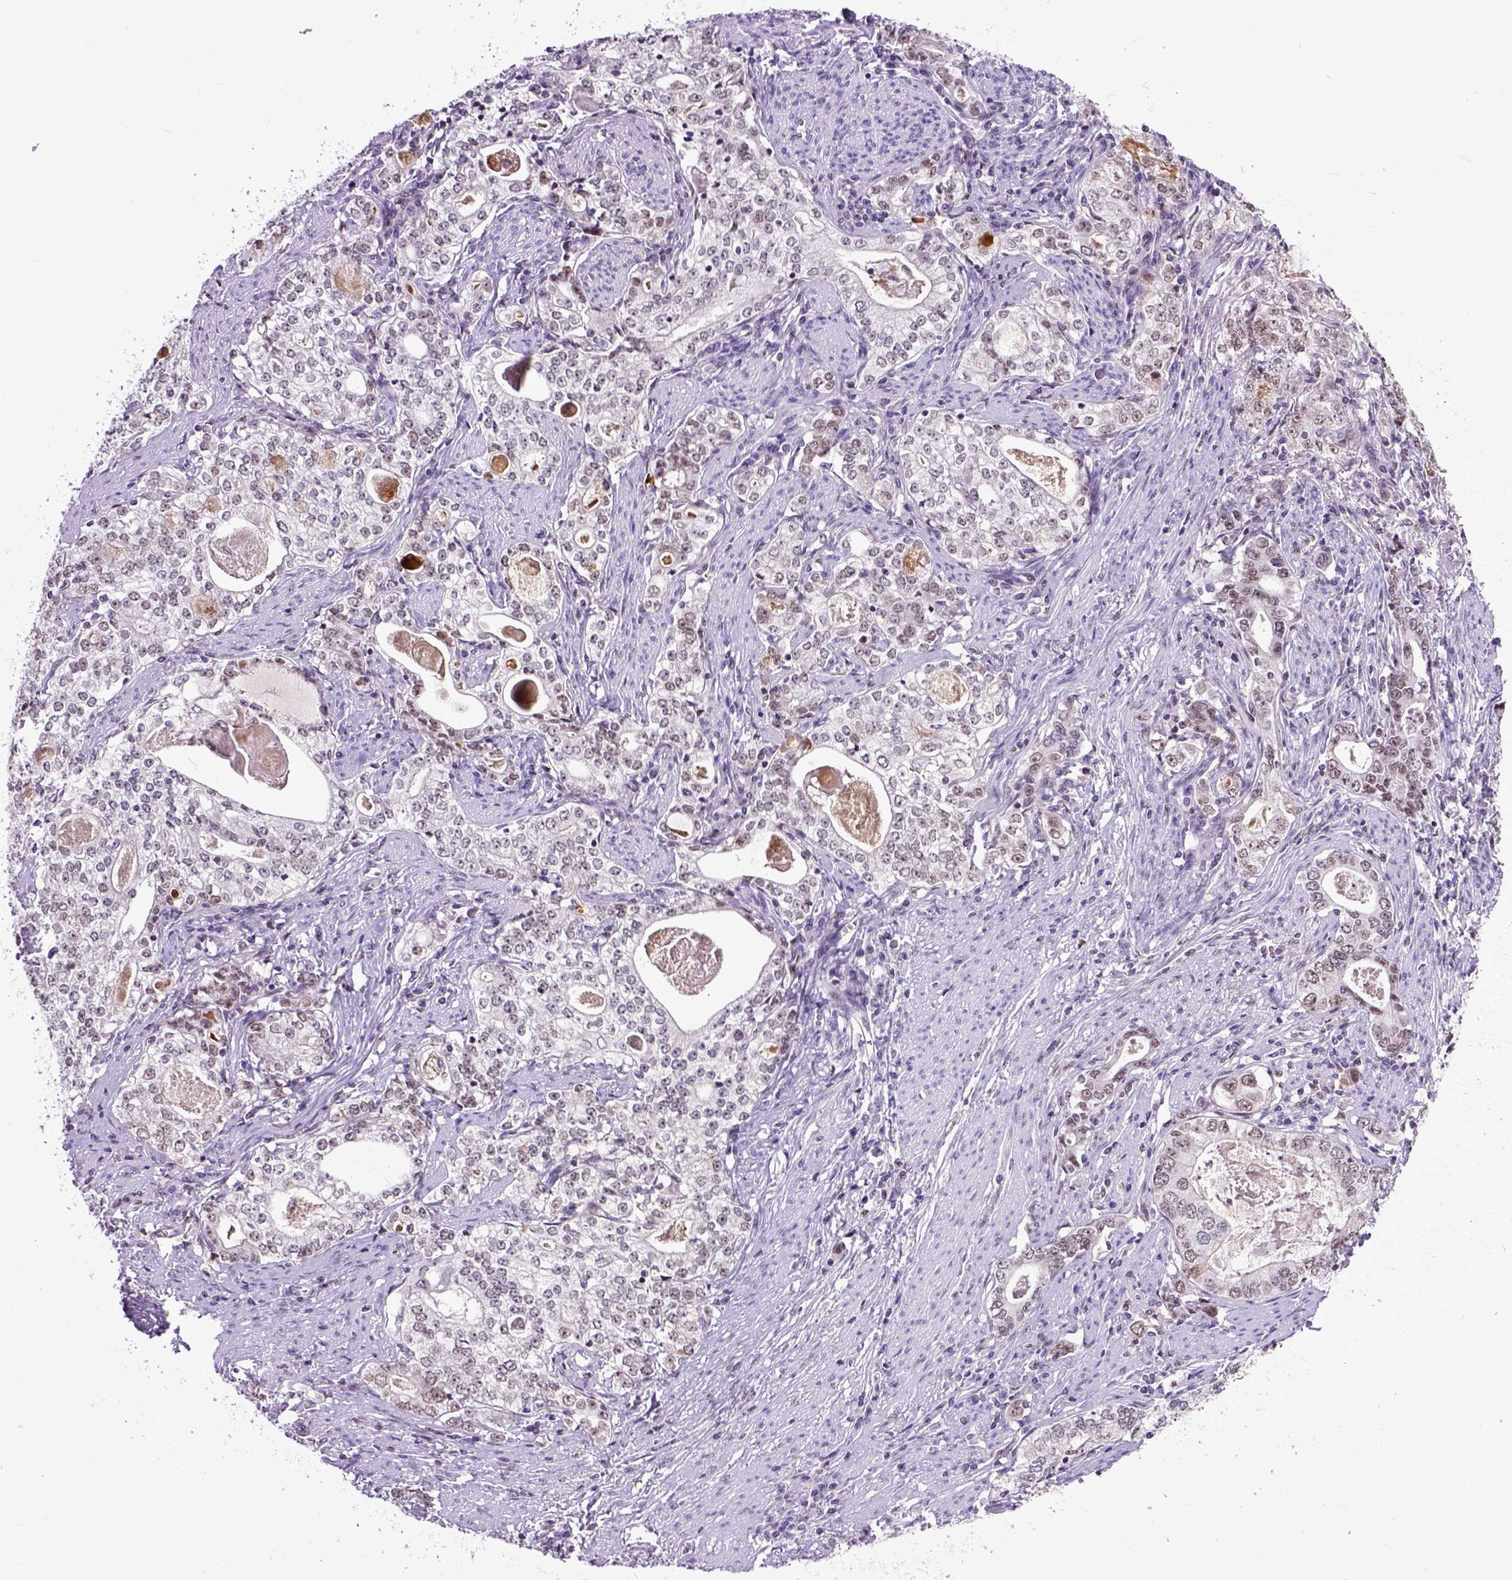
{"staining": {"intensity": "moderate", "quantity": "25%-75%", "location": "nuclear"}, "tissue": "stomach cancer", "cell_type": "Tumor cells", "image_type": "cancer", "snomed": [{"axis": "morphology", "description": "Adenocarcinoma, NOS"}, {"axis": "topography", "description": "Stomach, lower"}], "caption": "Tumor cells reveal medium levels of moderate nuclear positivity in approximately 25%-75% of cells in human stomach cancer.", "gene": "RCC2", "patient": {"sex": "female", "age": 72}}